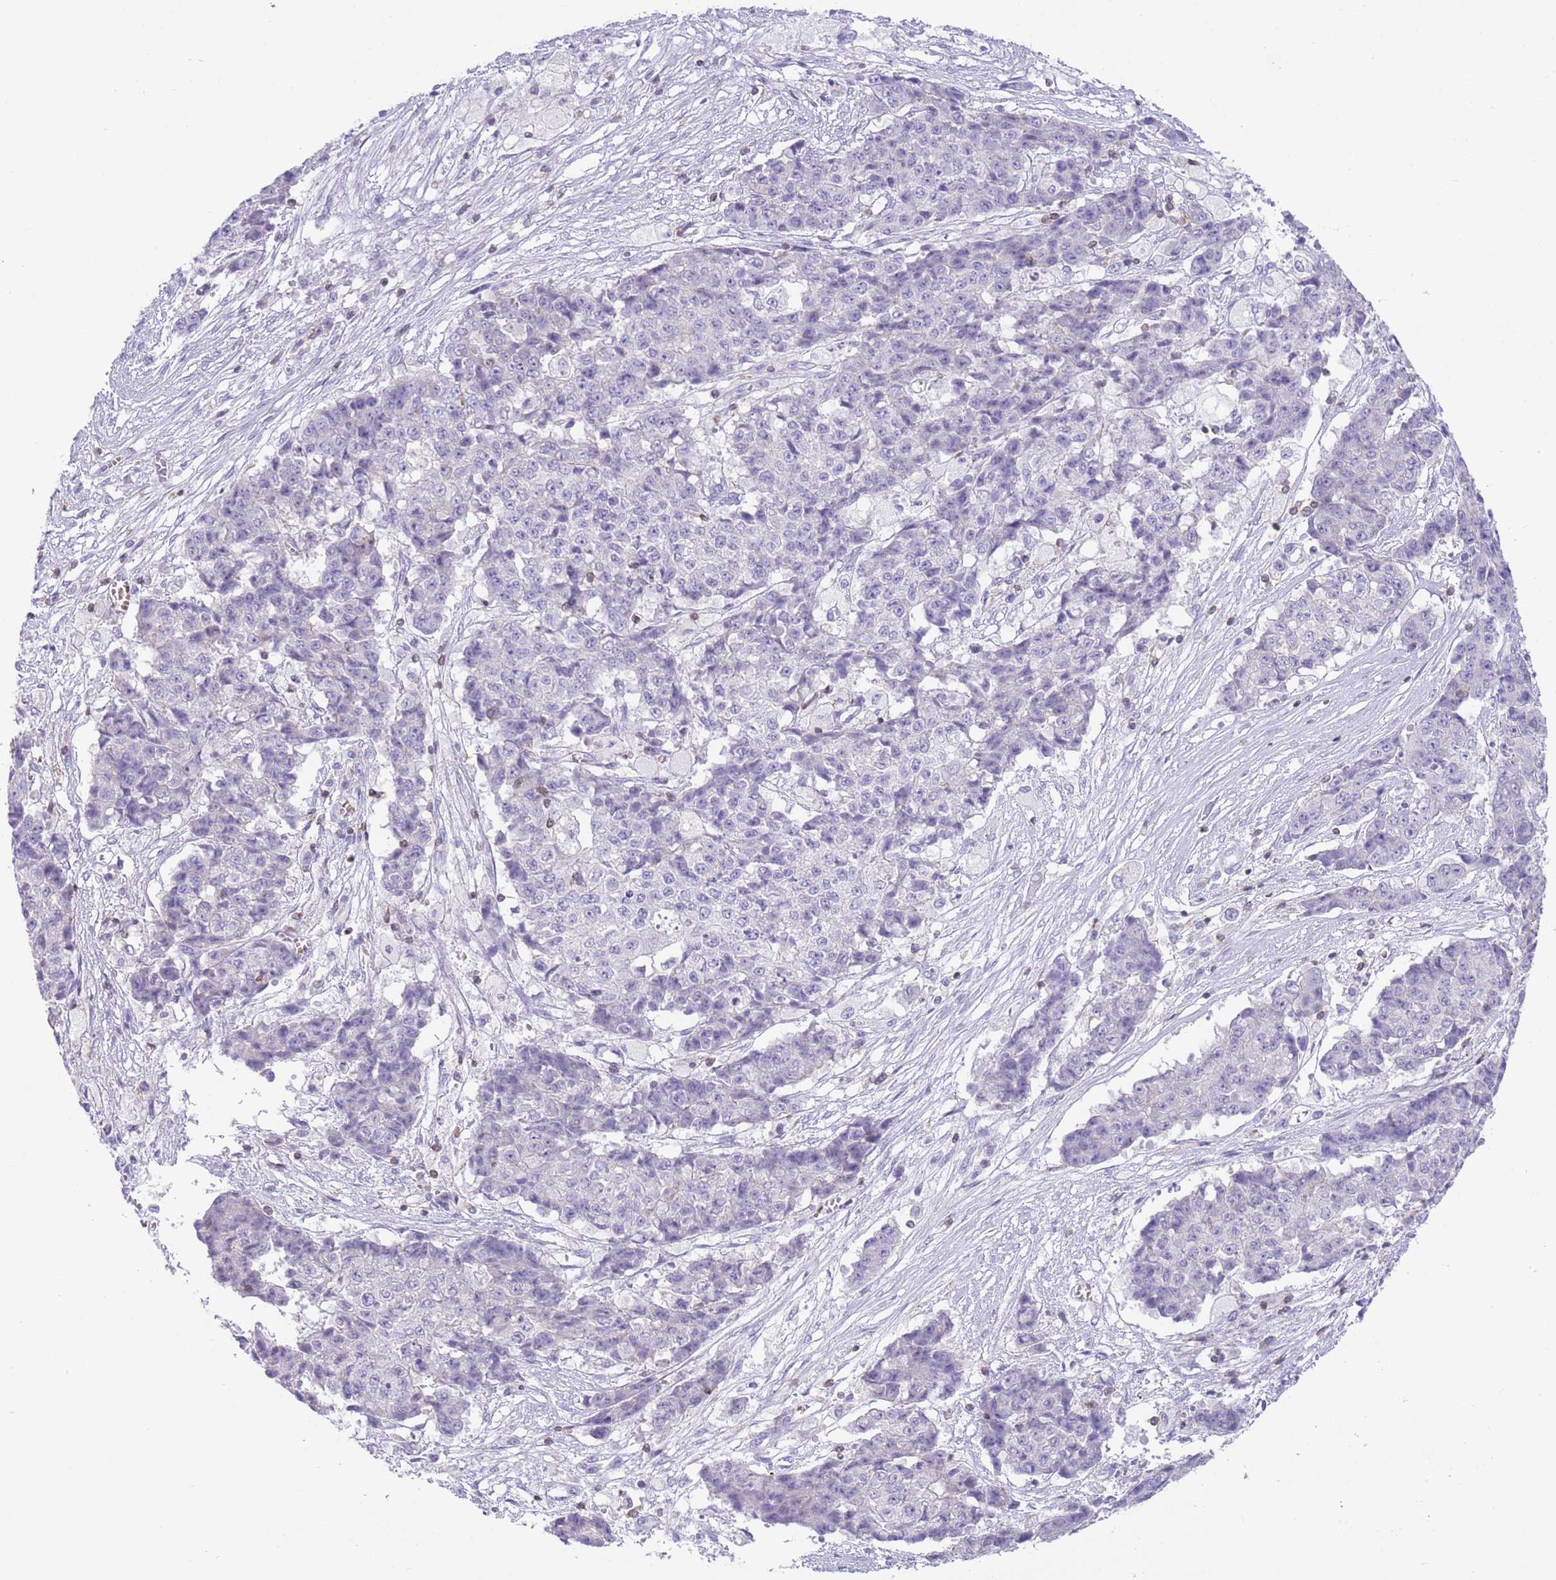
{"staining": {"intensity": "negative", "quantity": "none", "location": "none"}, "tissue": "ovarian cancer", "cell_type": "Tumor cells", "image_type": "cancer", "snomed": [{"axis": "morphology", "description": "Carcinoma, endometroid"}, {"axis": "topography", "description": "Ovary"}], "caption": "DAB (3,3'-diaminobenzidine) immunohistochemical staining of human ovarian endometroid carcinoma exhibits no significant staining in tumor cells. (DAB immunohistochemistry visualized using brightfield microscopy, high magnification).", "gene": "OR4Q3", "patient": {"sex": "female", "age": 42}}